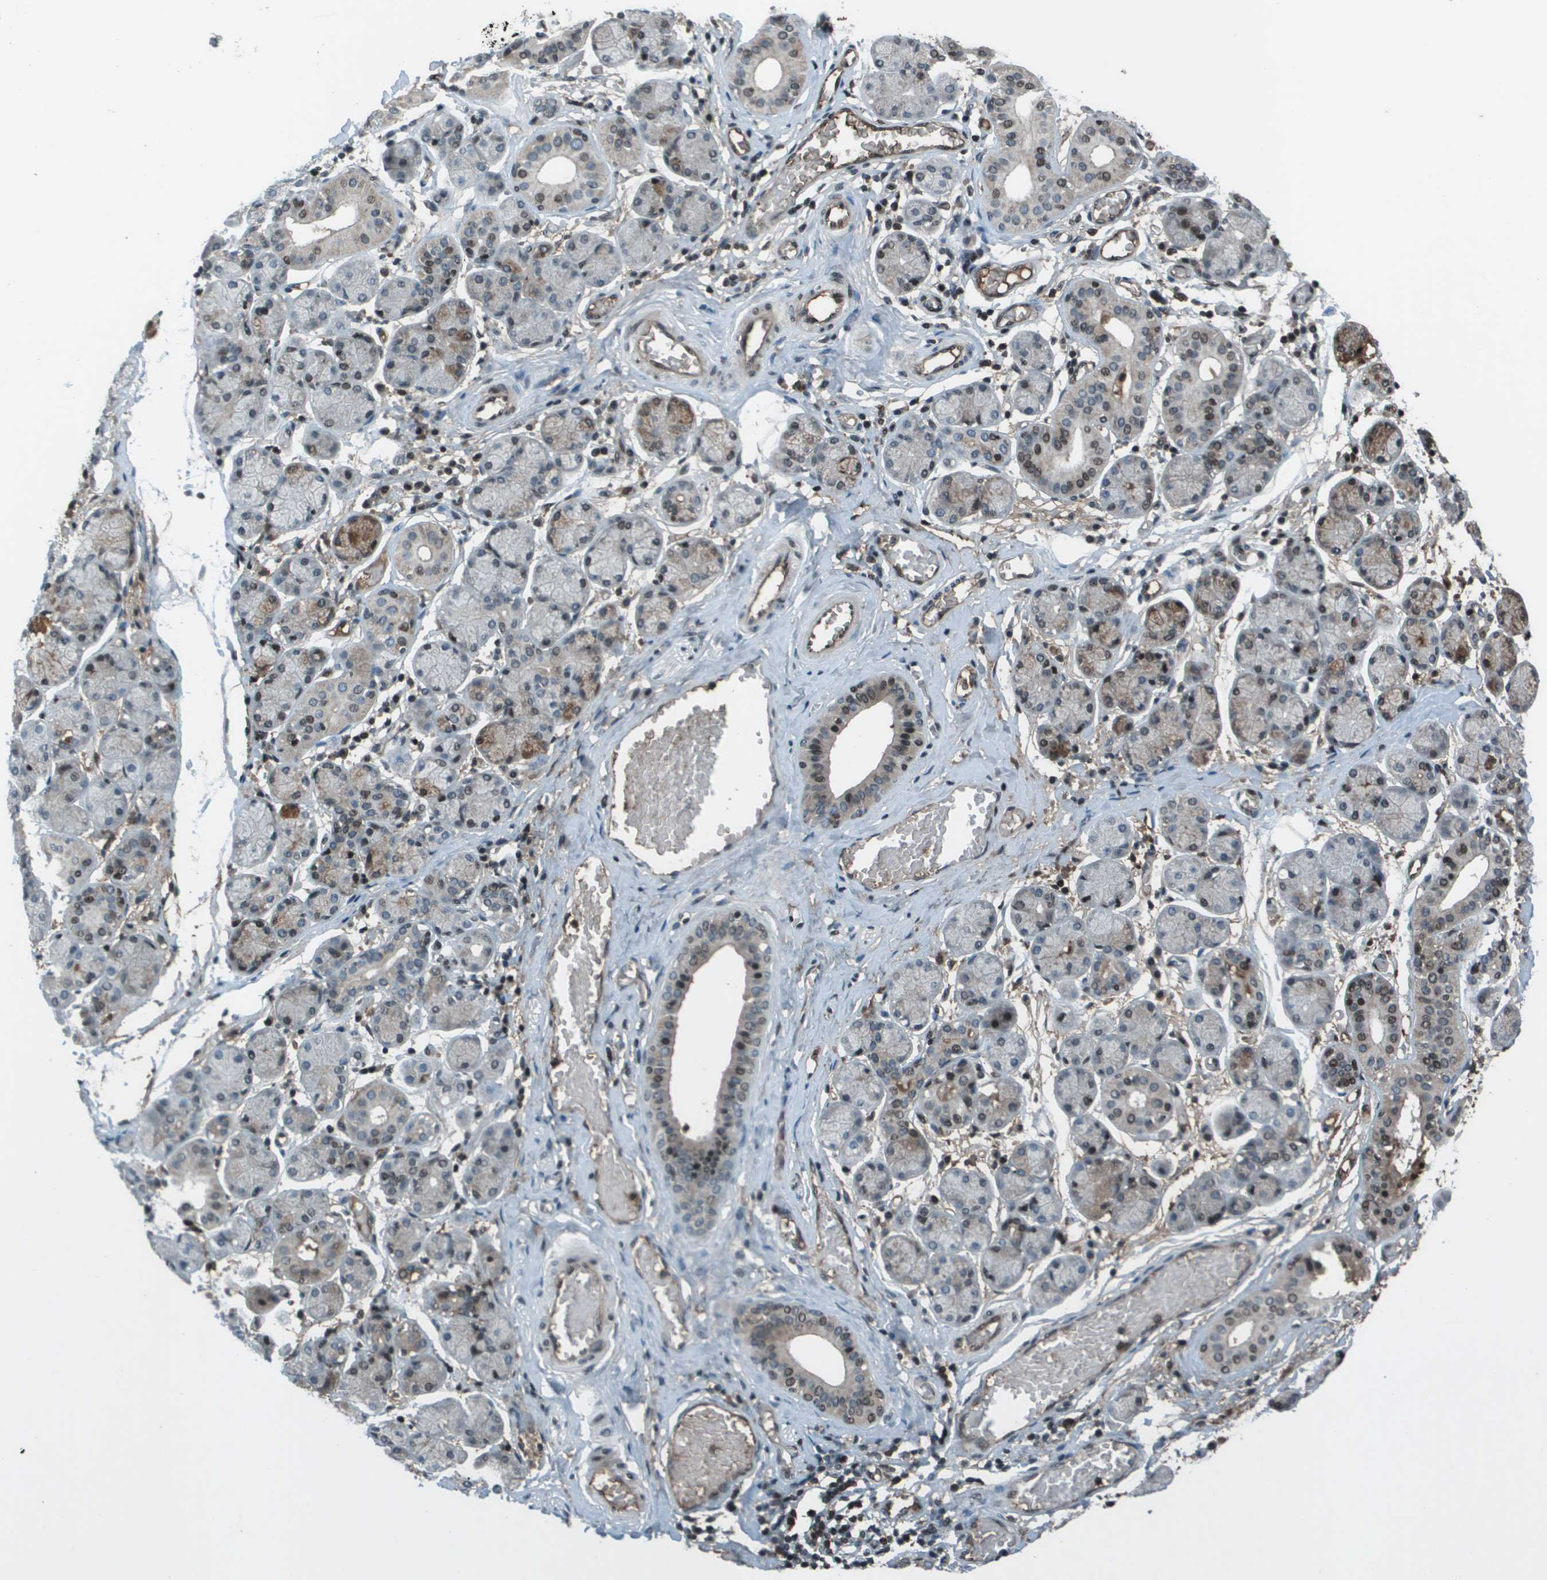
{"staining": {"intensity": "weak", "quantity": "<25%", "location": "cytoplasmic/membranous,nuclear"}, "tissue": "salivary gland", "cell_type": "Glandular cells", "image_type": "normal", "snomed": [{"axis": "morphology", "description": "Normal tissue, NOS"}, {"axis": "topography", "description": "Salivary gland"}], "caption": "Glandular cells show no significant staining in benign salivary gland.", "gene": "CXCL12", "patient": {"sex": "female", "age": 24}}